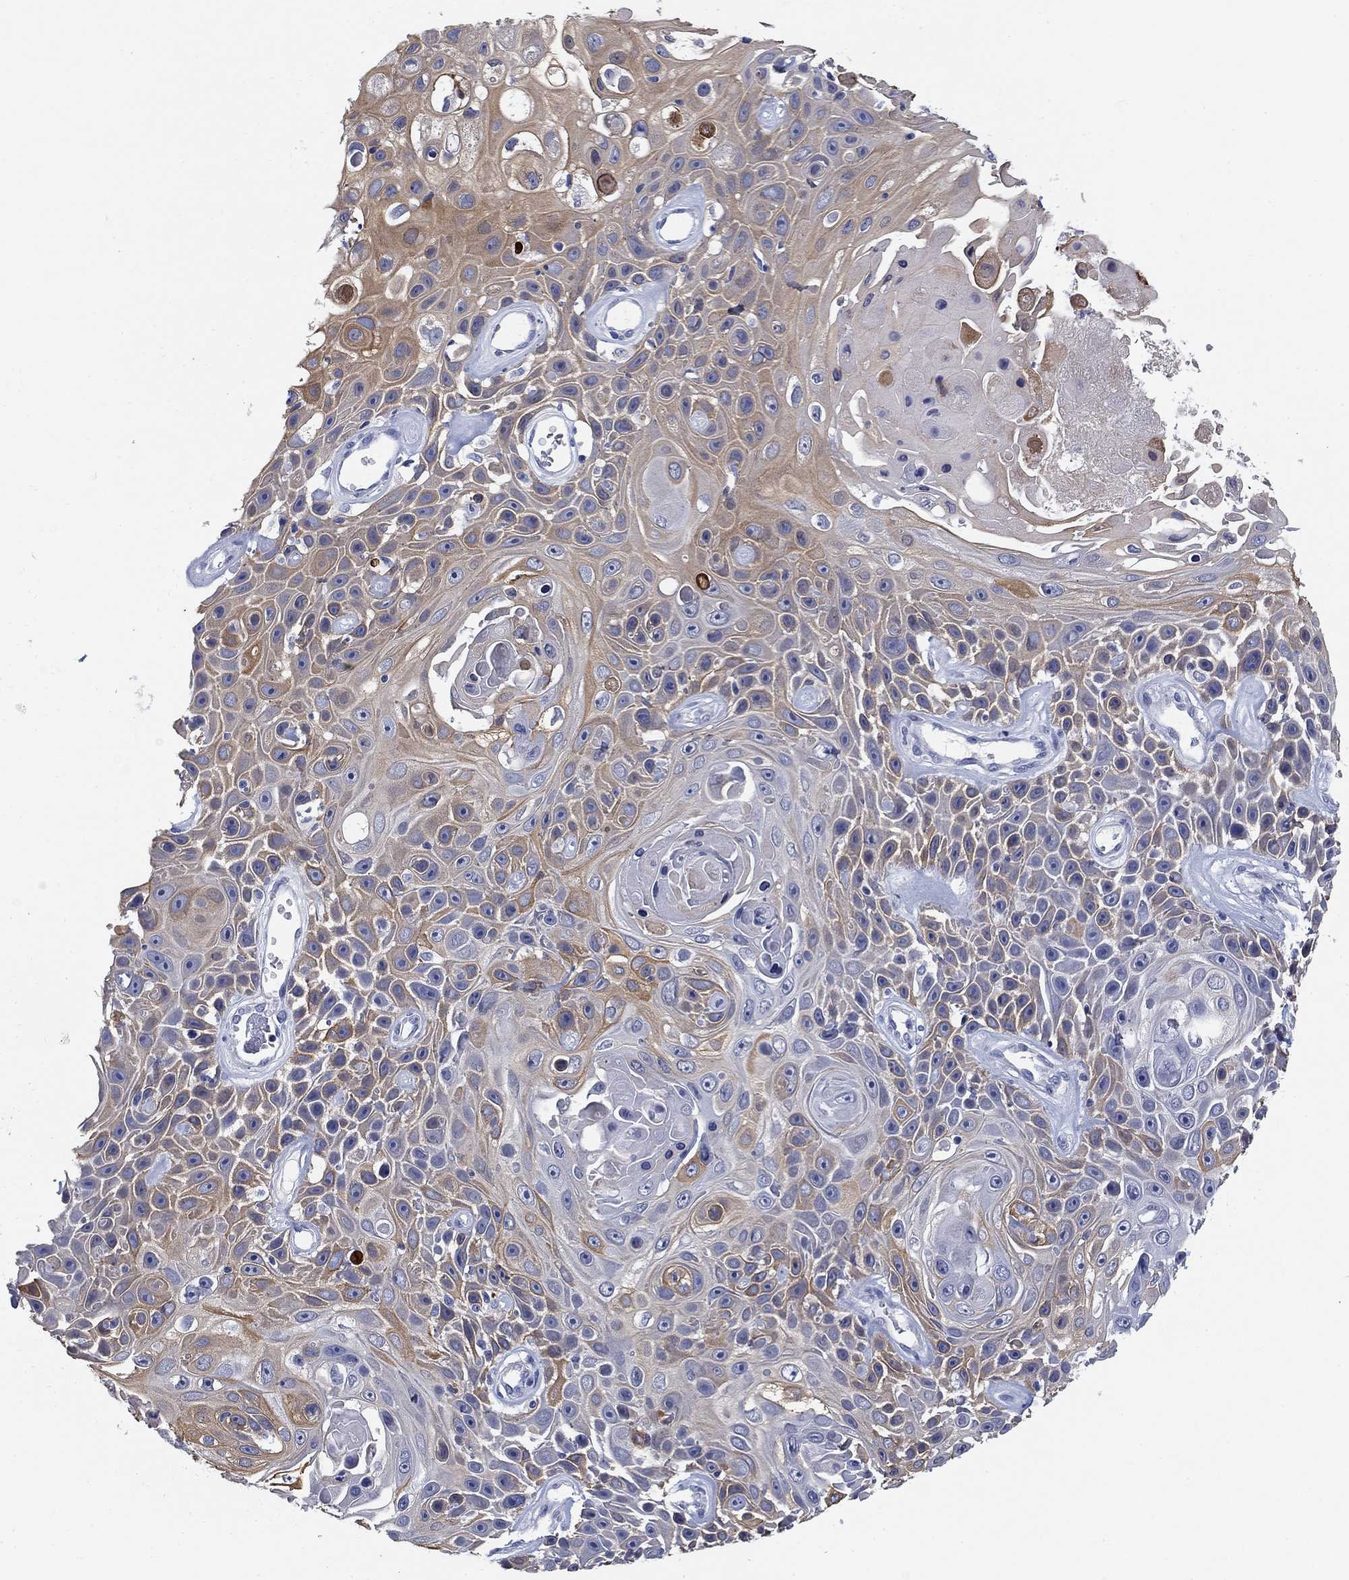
{"staining": {"intensity": "weak", "quantity": "25%-75%", "location": "cytoplasmic/membranous"}, "tissue": "skin cancer", "cell_type": "Tumor cells", "image_type": "cancer", "snomed": [{"axis": "morphology", "description": "Squamous cell carcinoma, NOS"}, {"axis": "topography", "description": "Skin"}], "caption": "Immunohistochemistry (IHC) (DAB (3,3'-diaminobenzidine)) staining of squamous cell carcinoma (skin) reveals weak cytoplasmic/membranous protein positivity in about 25%-75% of tumor cells.", "gene": "CLUL1", "patient": {"sex": "male", "age": 82}}